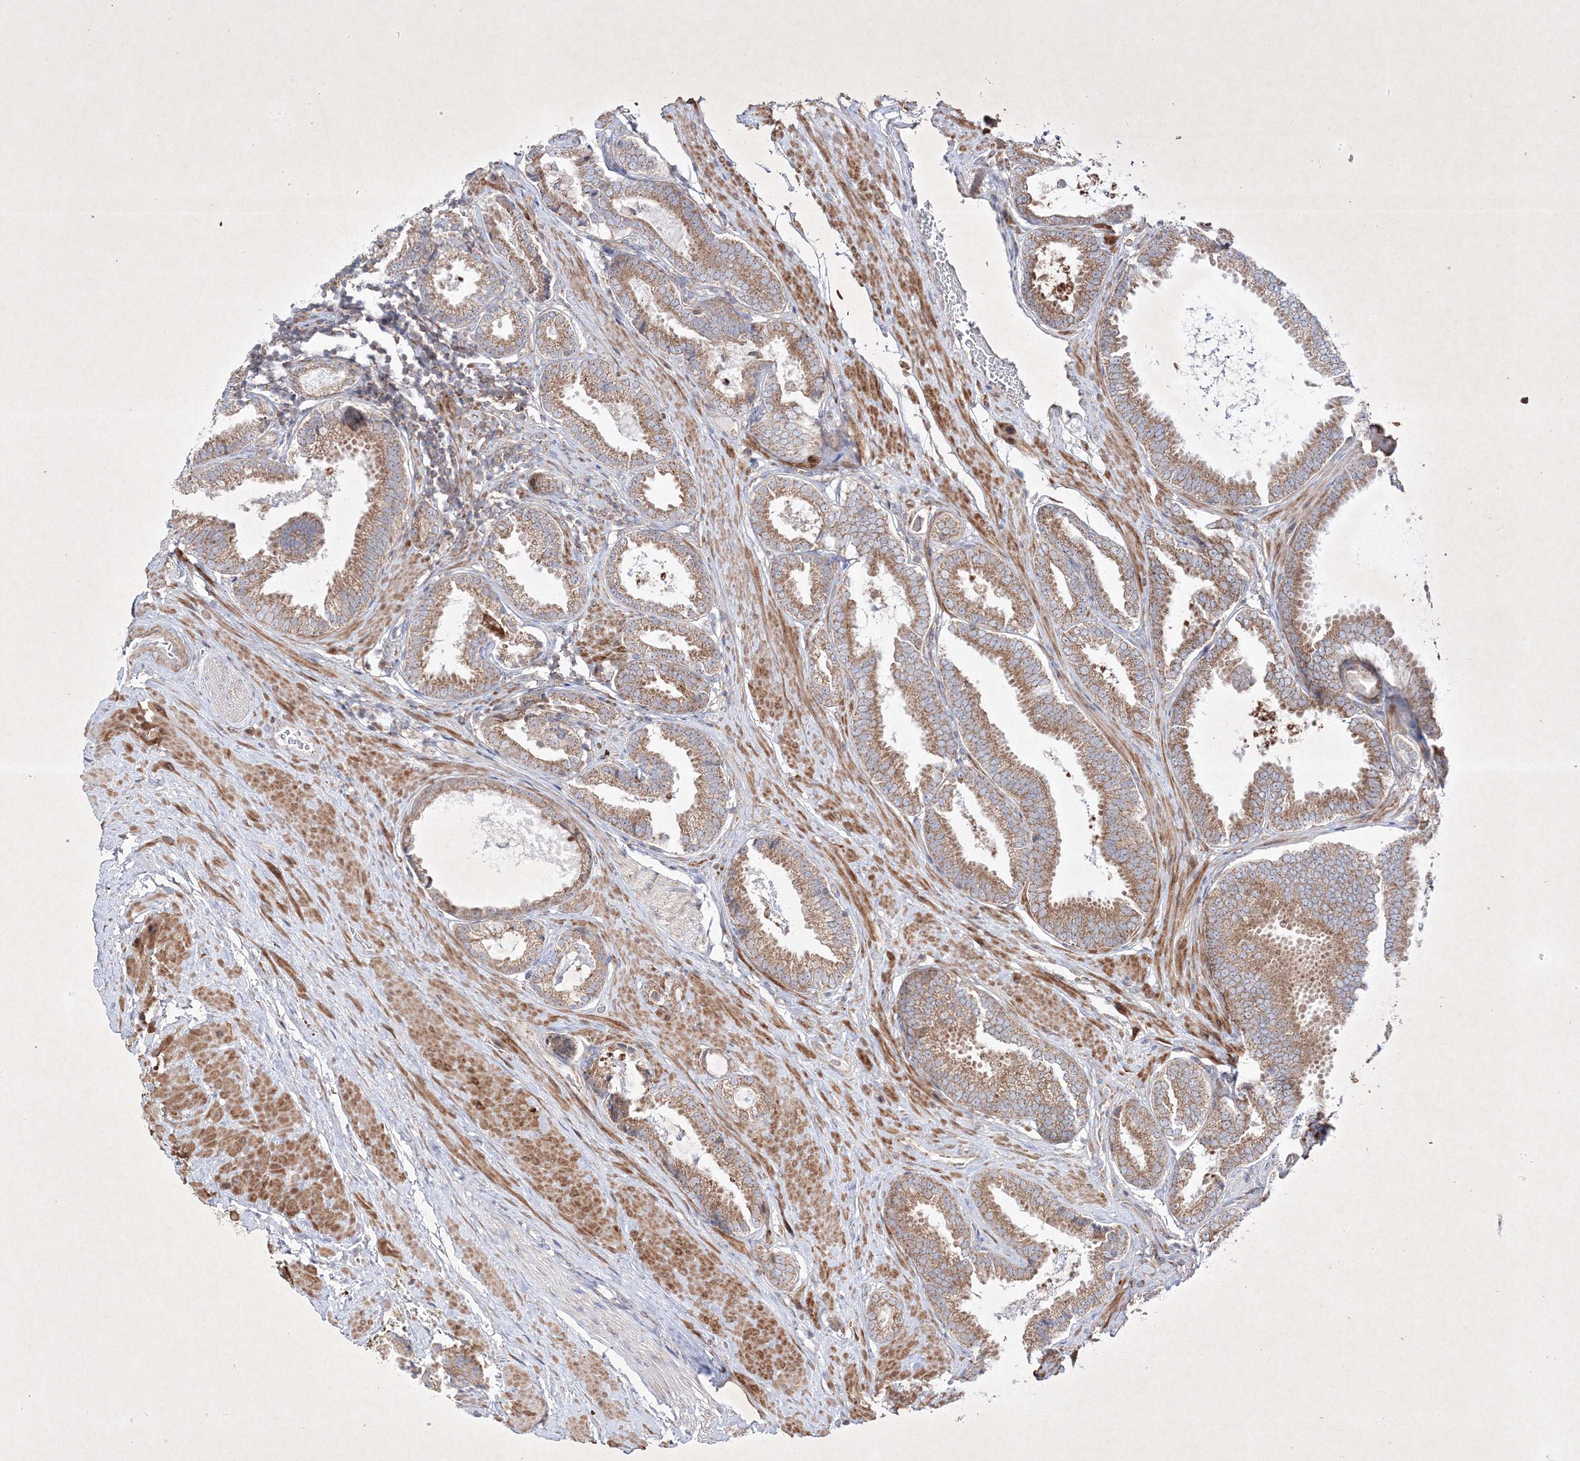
{"staining": {"intensity": "moderate", "quantity": ">75%", "location": "cytoplasmic/membranous"}, "tissue": "prostate cancer", "cell_type": "Tumor cells", "image_type": "cancer", "snomed": [{"axis": "morphology", "description": "Normal tissue, NOS"}, {"axis": "morphology", "description": "Adenocarcinoma, Low grade"}, {"axis": "topography", "description": "Prostate"}, {"axis": "topography", "description": "Peripheral nerve tissue"}], "caption": "High-power microscopy captured an immunohistochemistry image of prostate cancer, revealing moderate cytoplasmic/membranous positivity in about >75% of tumor cells.", "gene": "OPA1", "patient": {"sex": "male", "age": 71}}